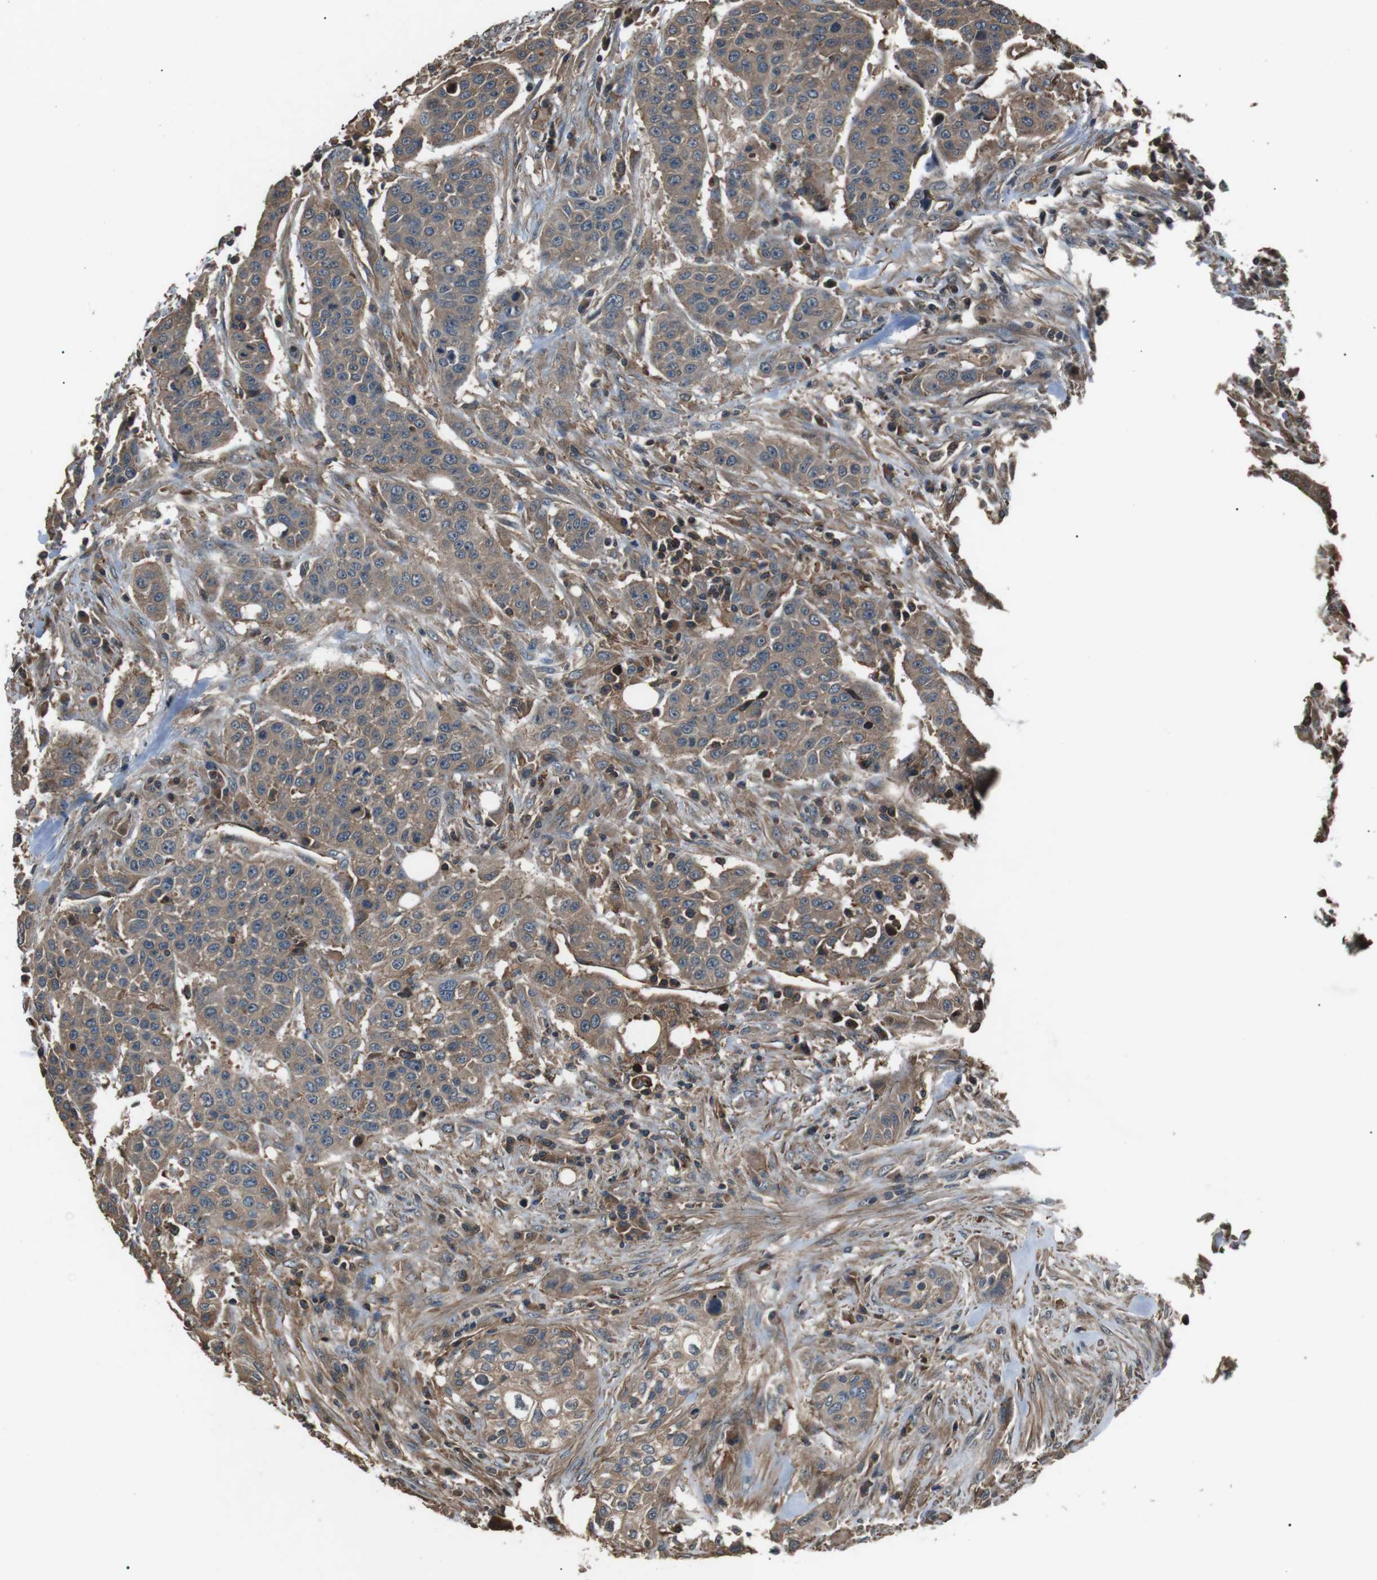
{"staining": {"intensity": "moderate", "quantity": ">75%", "location": "cytoplasmic/membranous"}, "tissue": "urothelial cancer", "cell_type": "Tumor cells", "image_type": "cancer", "snomed": [{"axis": "morphology", "description": "Urothelial carcinoma, High grade"}, {"axis": "topography", "description": "Urinary bladder"}], "caption": "High-grade urothelial carcinoma stained with IHC exhibits moderate cytoplasmic/membranous expression in about >75% of tumor cells.", "gene": "GPR161", "patient": {"sex": "male", "age": 74}}